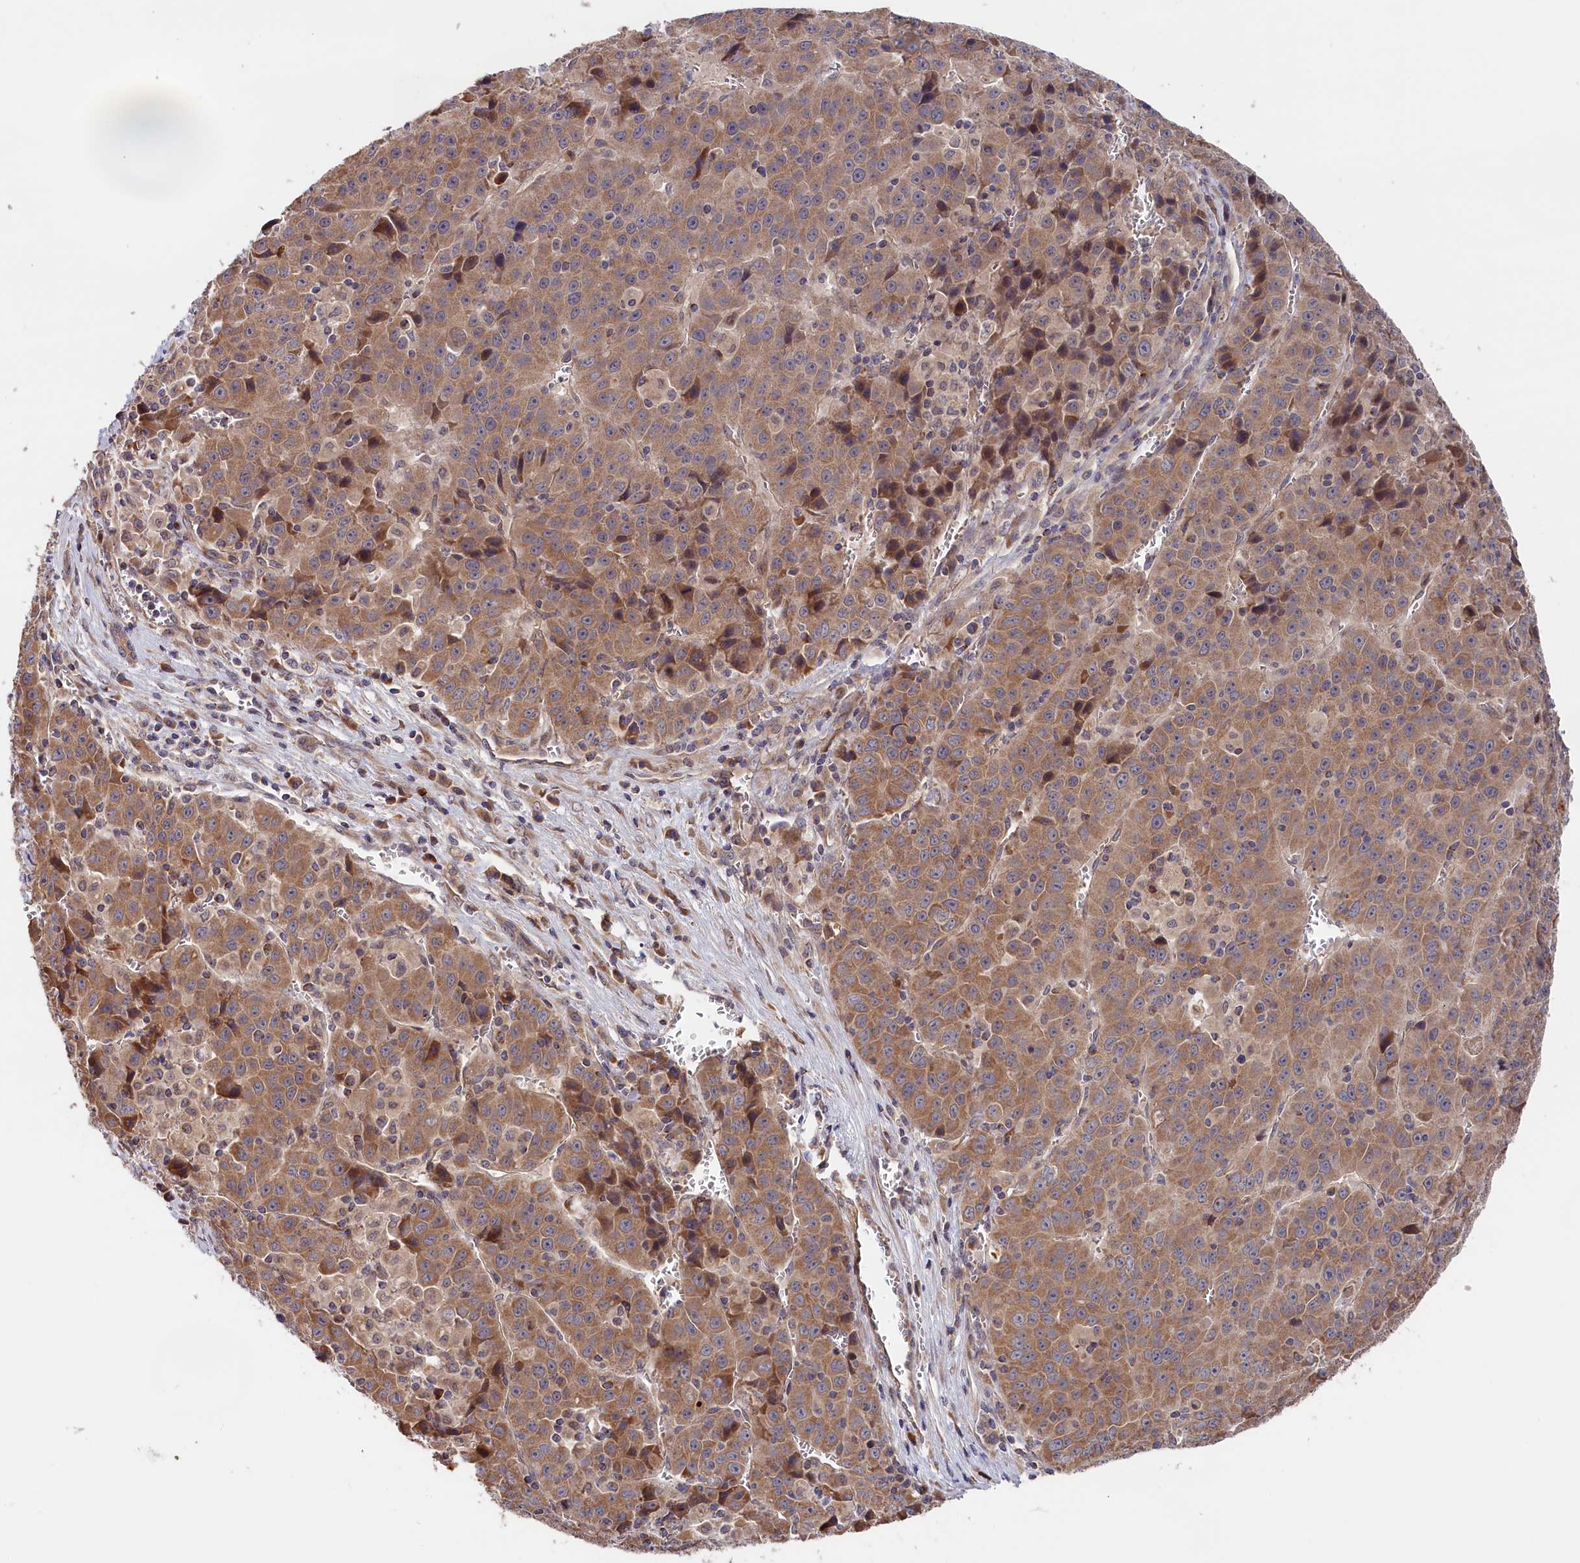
{"staining": {"intensity": "moderate", "quantity": ">75%", "location": "cytoplasmic/membranous"}, "tissue": "liver cancer", "cell_type": "Tumor cells", "image_type": "cancer", "snomed": [{"axis": "morphology", "description": "Carcinoma, Hepatocellular, NOS"}, {"axis": "topography", "description": "Liver"}], "caption": "High-power microscopy captured an IHC histopathology image of liver cancer, revealing moderate cytoplasmic/membranous expression in about >75% of tumor cells. Nuclei are stained in blue.", "gene": "CEP44", "patient": {"sex": "female", "age": 53}}